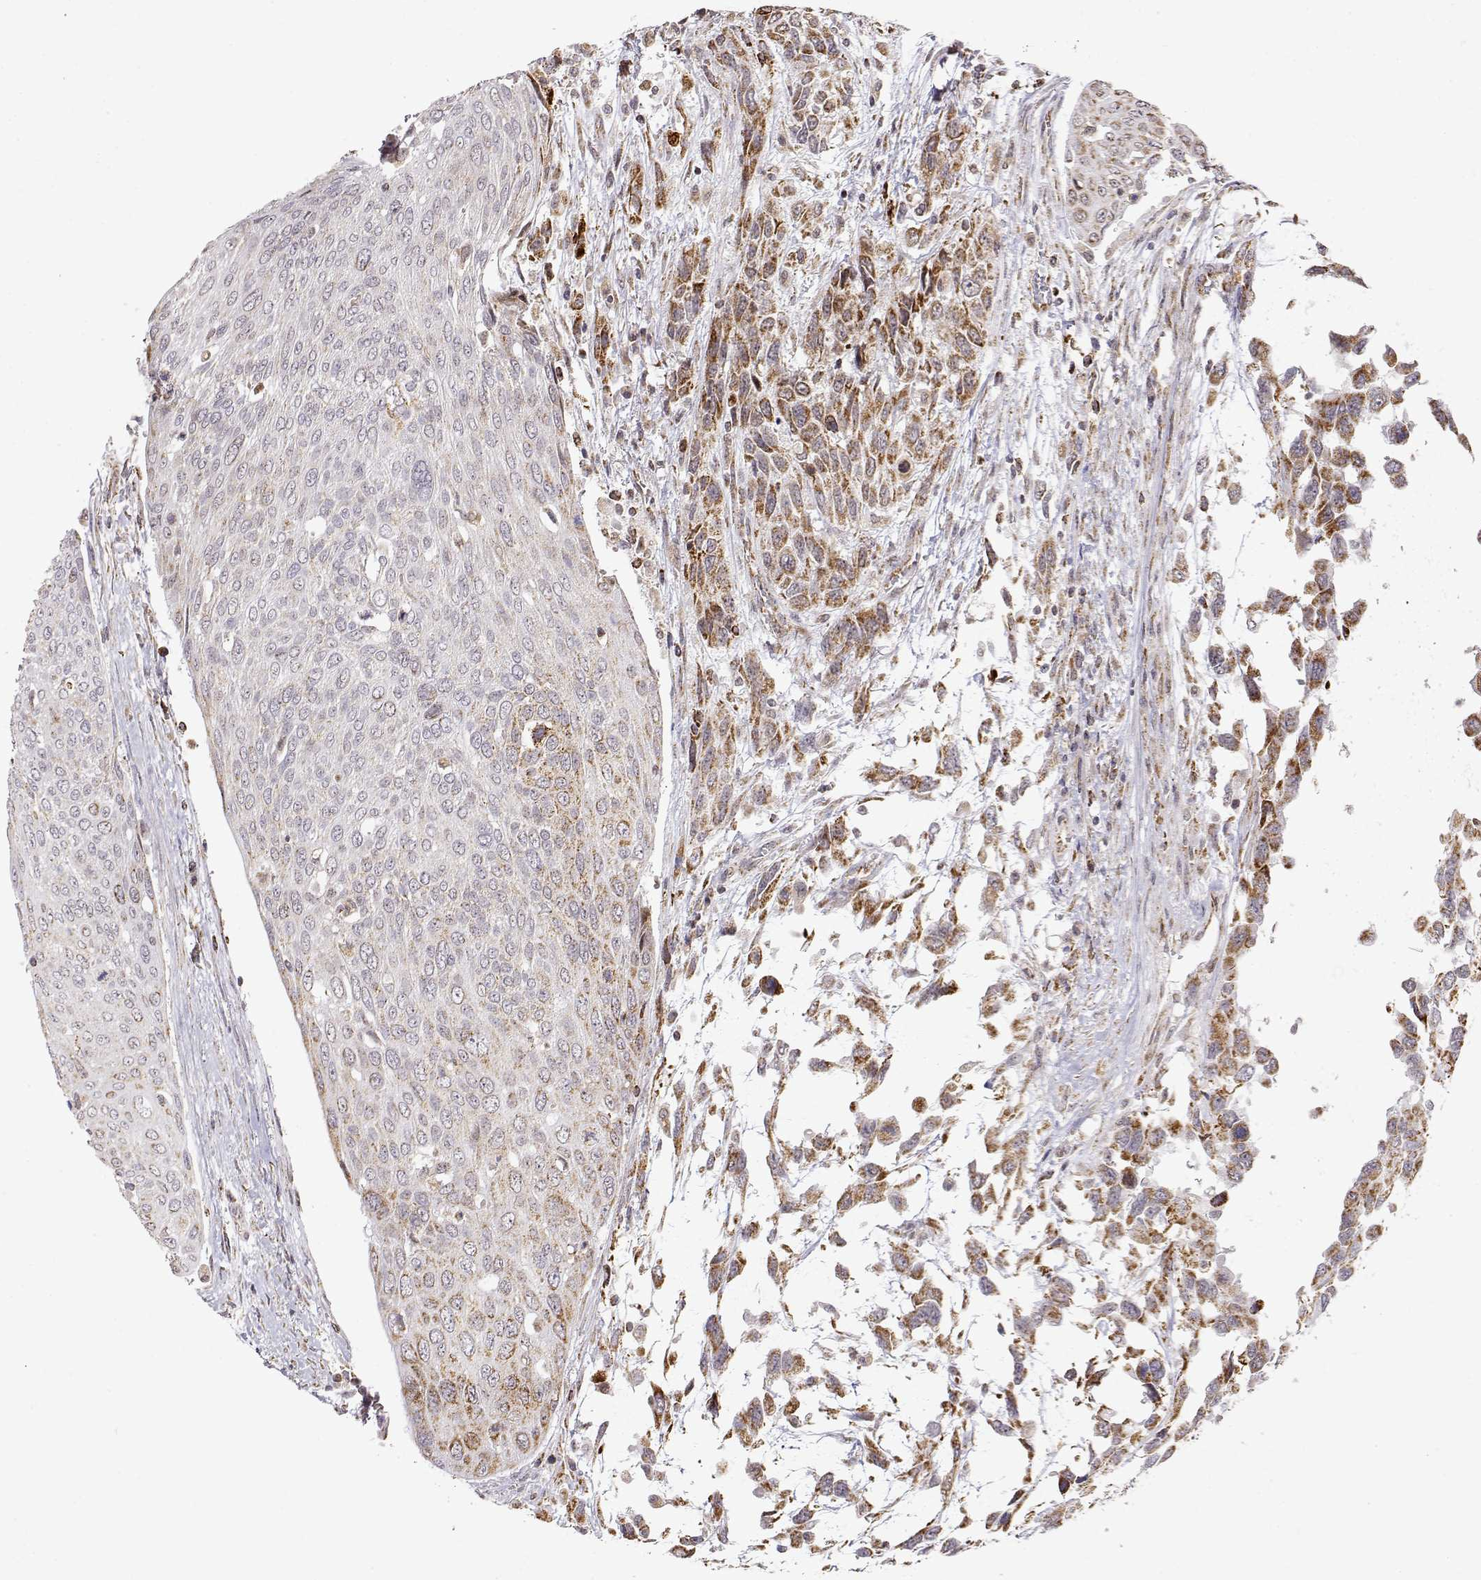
{"staining": {"intensity": "moderate", "quantity": "<25%", "location": "cytoplasmic/membranous"}, "tissue": "urothelial cancer", "cell_type": "Tumor cells", "image_type": "cancer", "snomed": [{"axis": "morphology", "description": "Urothelial carcinoma, High grade"}, {"axis": "topography", "description": "Urinary bladder"}], "caption": "Human urothelial cancer stained with a brown dye demonstrates moderate cytoplasmic/membranous positive expression in about <25% of tumor cells.", "gene": "EXOG", "patient": {"sex": "female", "age": 70}}